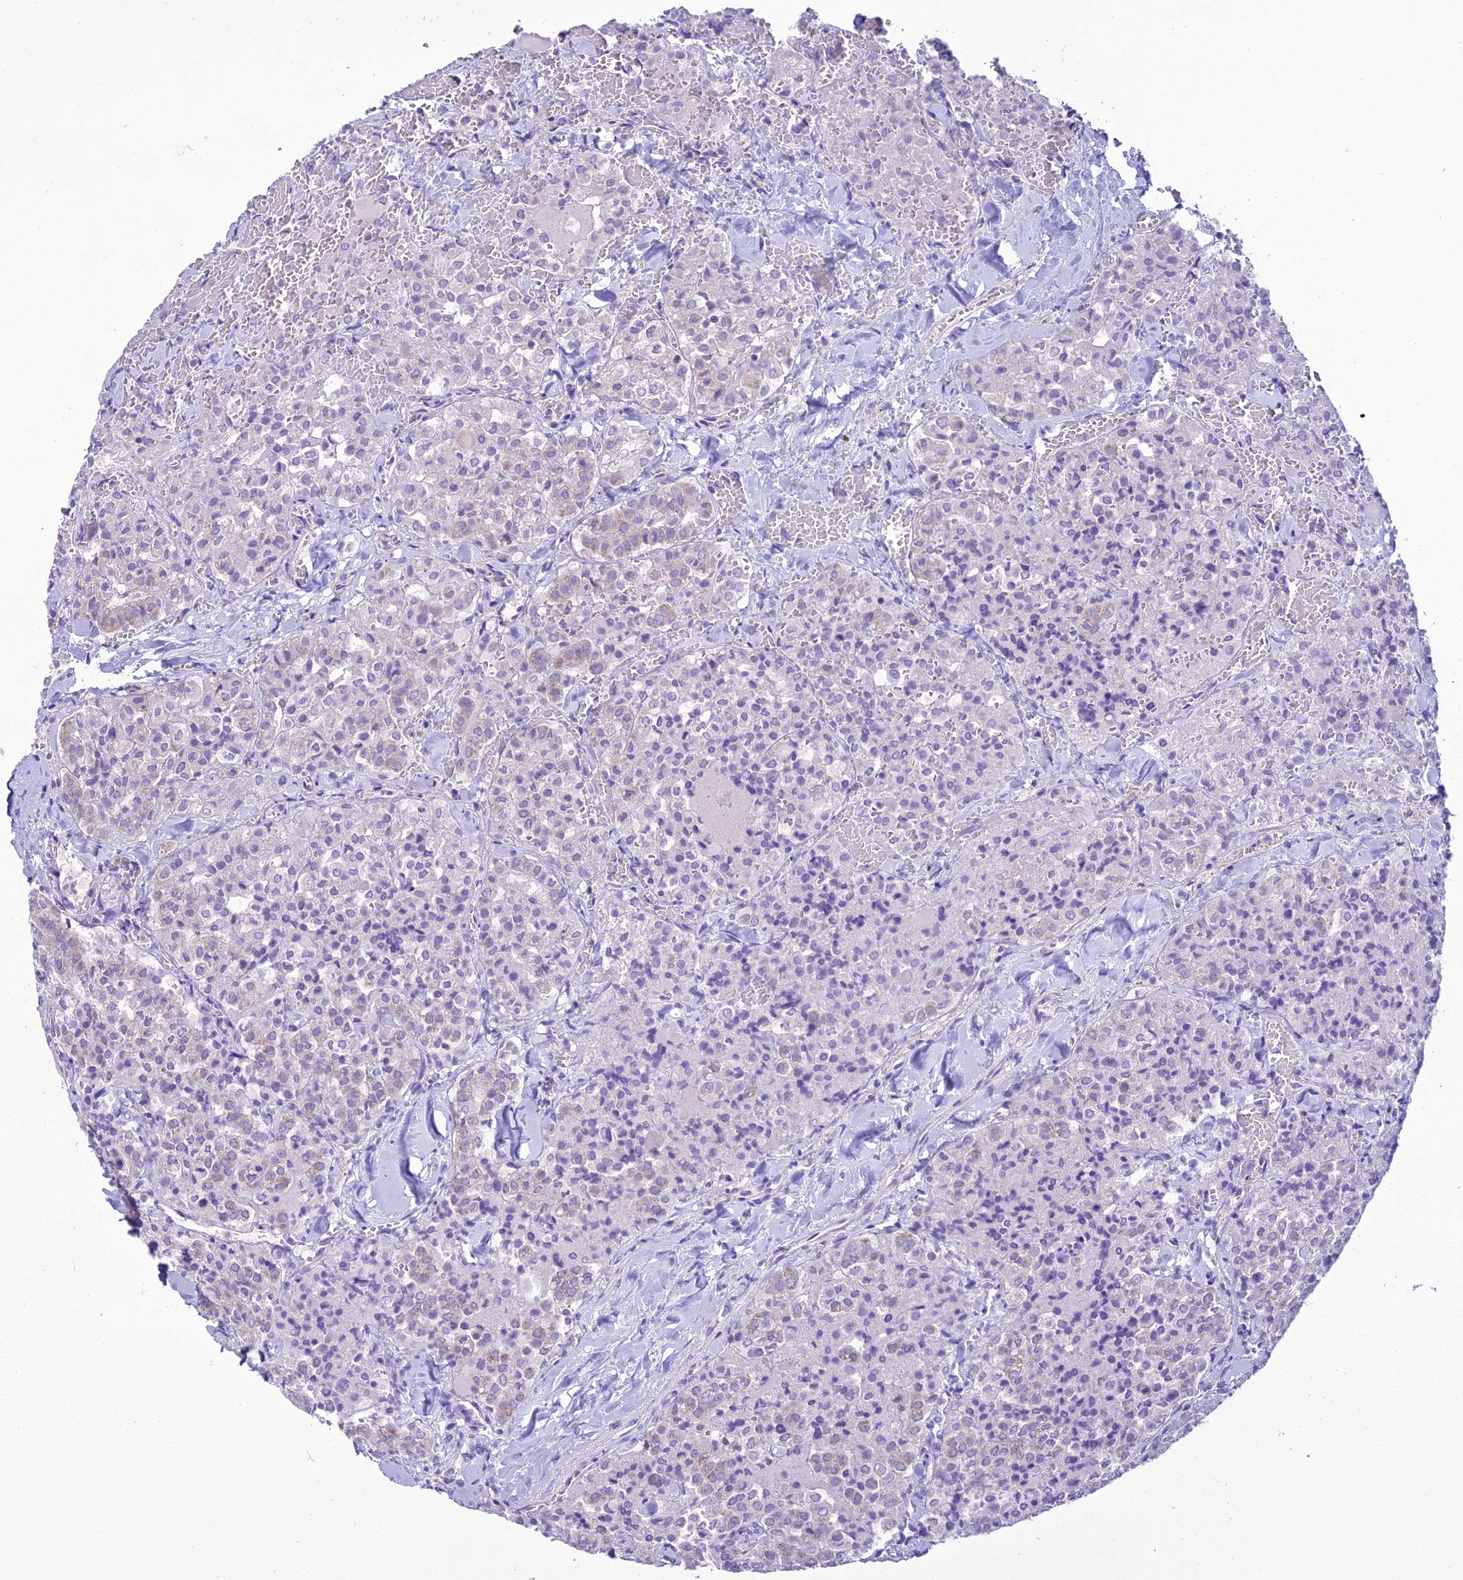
{"staining": {"intensity": "negative", "quantity": "none", "location": "none"}, "tissue": "thyroid cancer", "cell_type": "Tumor cells", "image_type": "cancer", "snomed": [{"axis": "morphology", "description": "Follicular adenoma carcinoma, NOS"}, {"axis": "topography", "description": "Thyroid gland"}], "caption": "High magnification brightfield microscopy of thyroid cancer (follicular adenoma carcinoma) stained with DAB (3,3'-diaminobenzidine) (brown) and counterstained with hematoxylin (blue): tumor cells show no significant positivity. (DAB immunohistochemistry with hematoxylin counter stain).", "gene": "SCRT1", "patient": {"sex": "male", "age": 75}}